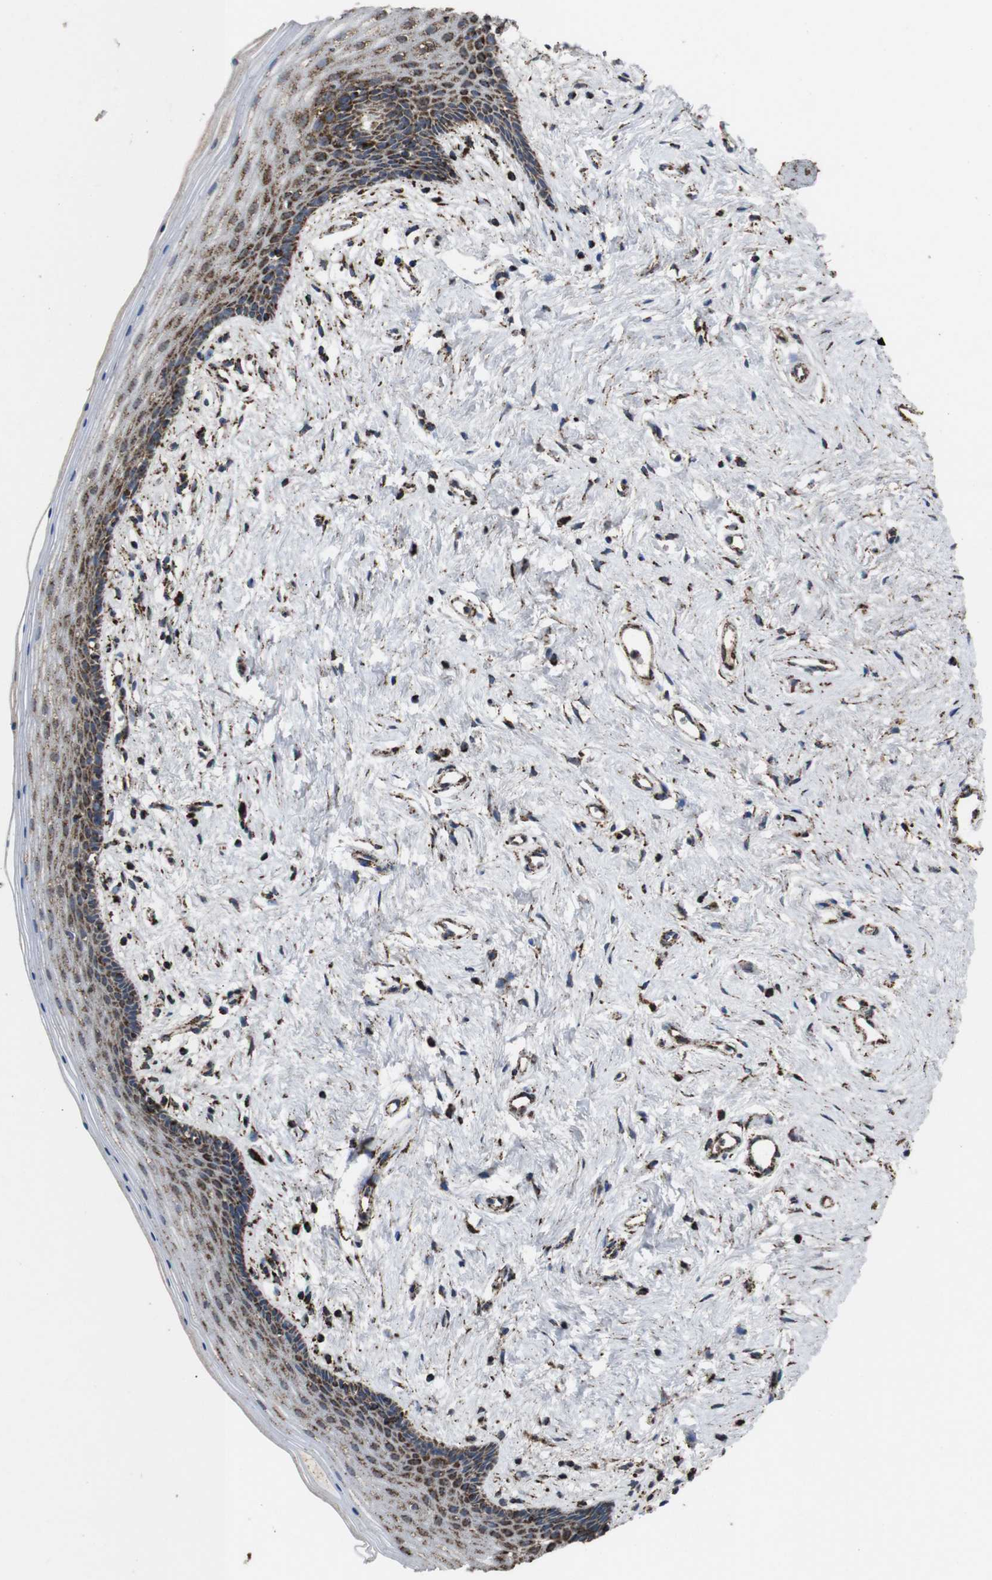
{"staining": {"intensity": "strong", "quantity": ">75%", "location": "cytoplasmic/membranous"}, "tissue": "vagina", "cell_type": "Squamous epithelial cells", "image_type": "normal", "snomed": [{"axis": "morphology", "description": "Normal tissue, NOS"}, {"axis": "topography", "description": "Vagina"}], "caption": "IHC image of unremarkable vagina stained for a protein (brown), which demonstrates high levels of strong cytoplasmic/membranous expression in approximately >75% of squamous epithelial cells.", "gene": "ATP5F1A", "patient": {"sex": "female", "age": 44}}